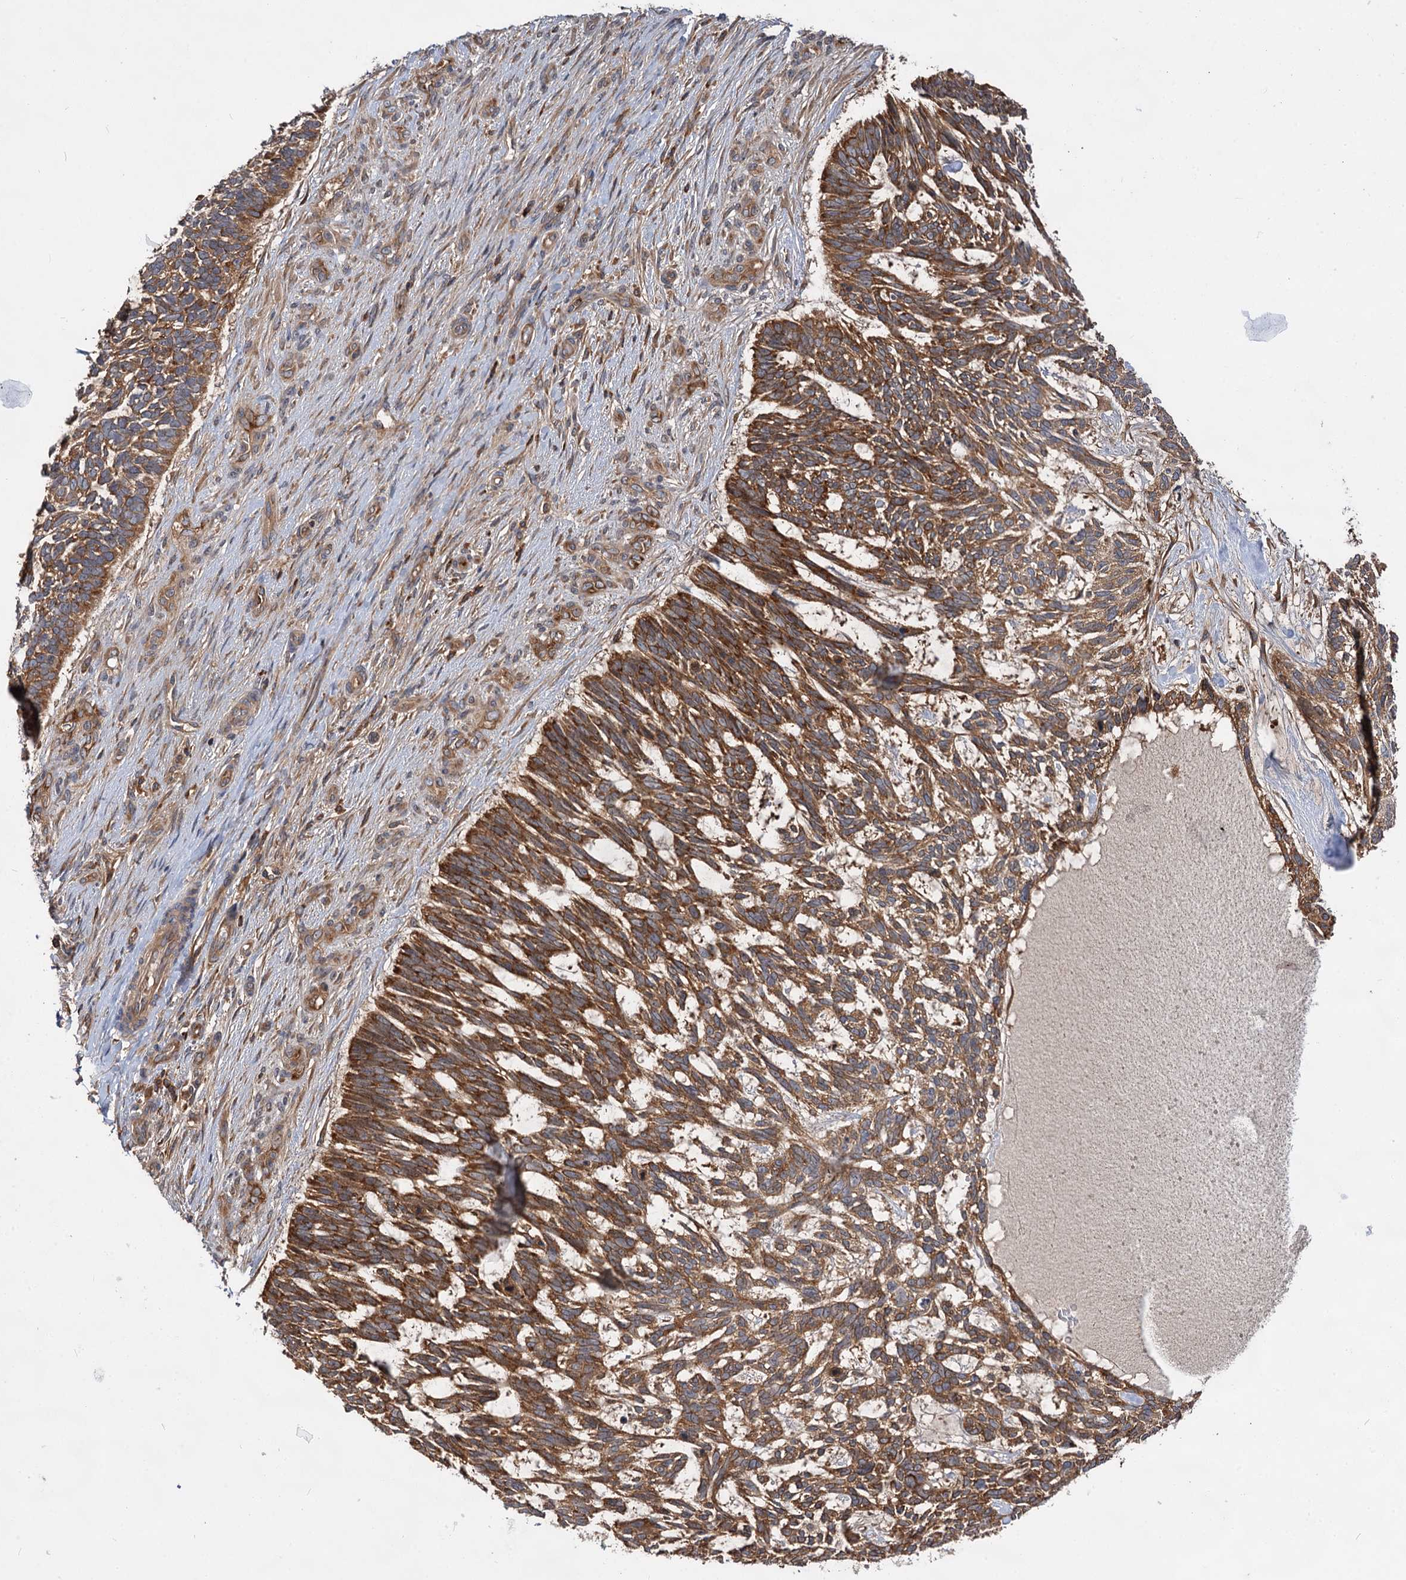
{"staining": {"intensity": "strong", "quantity": ">75%", "location": "cytoplasmic/membranous"}, "tissue": "skin cancer", "cell_type": "Tumor cells", "image_type": "cancer", "snomed": [{"axis": "morphology", "description": "Basal cell carcinoma"}, {"axis": "topography", "description": "Skin"}], "caption": "Immunohistochemistry (IHC) photomicrograph of skin cancer (basal cell carcinoma) stained for a protein (brown), which reveals high levels of strong cytoplasmic/membranous expression in approximately >75% of tumor cells.", "gene": "PACS1", "patient": {"sex": "male", "age": 88}}